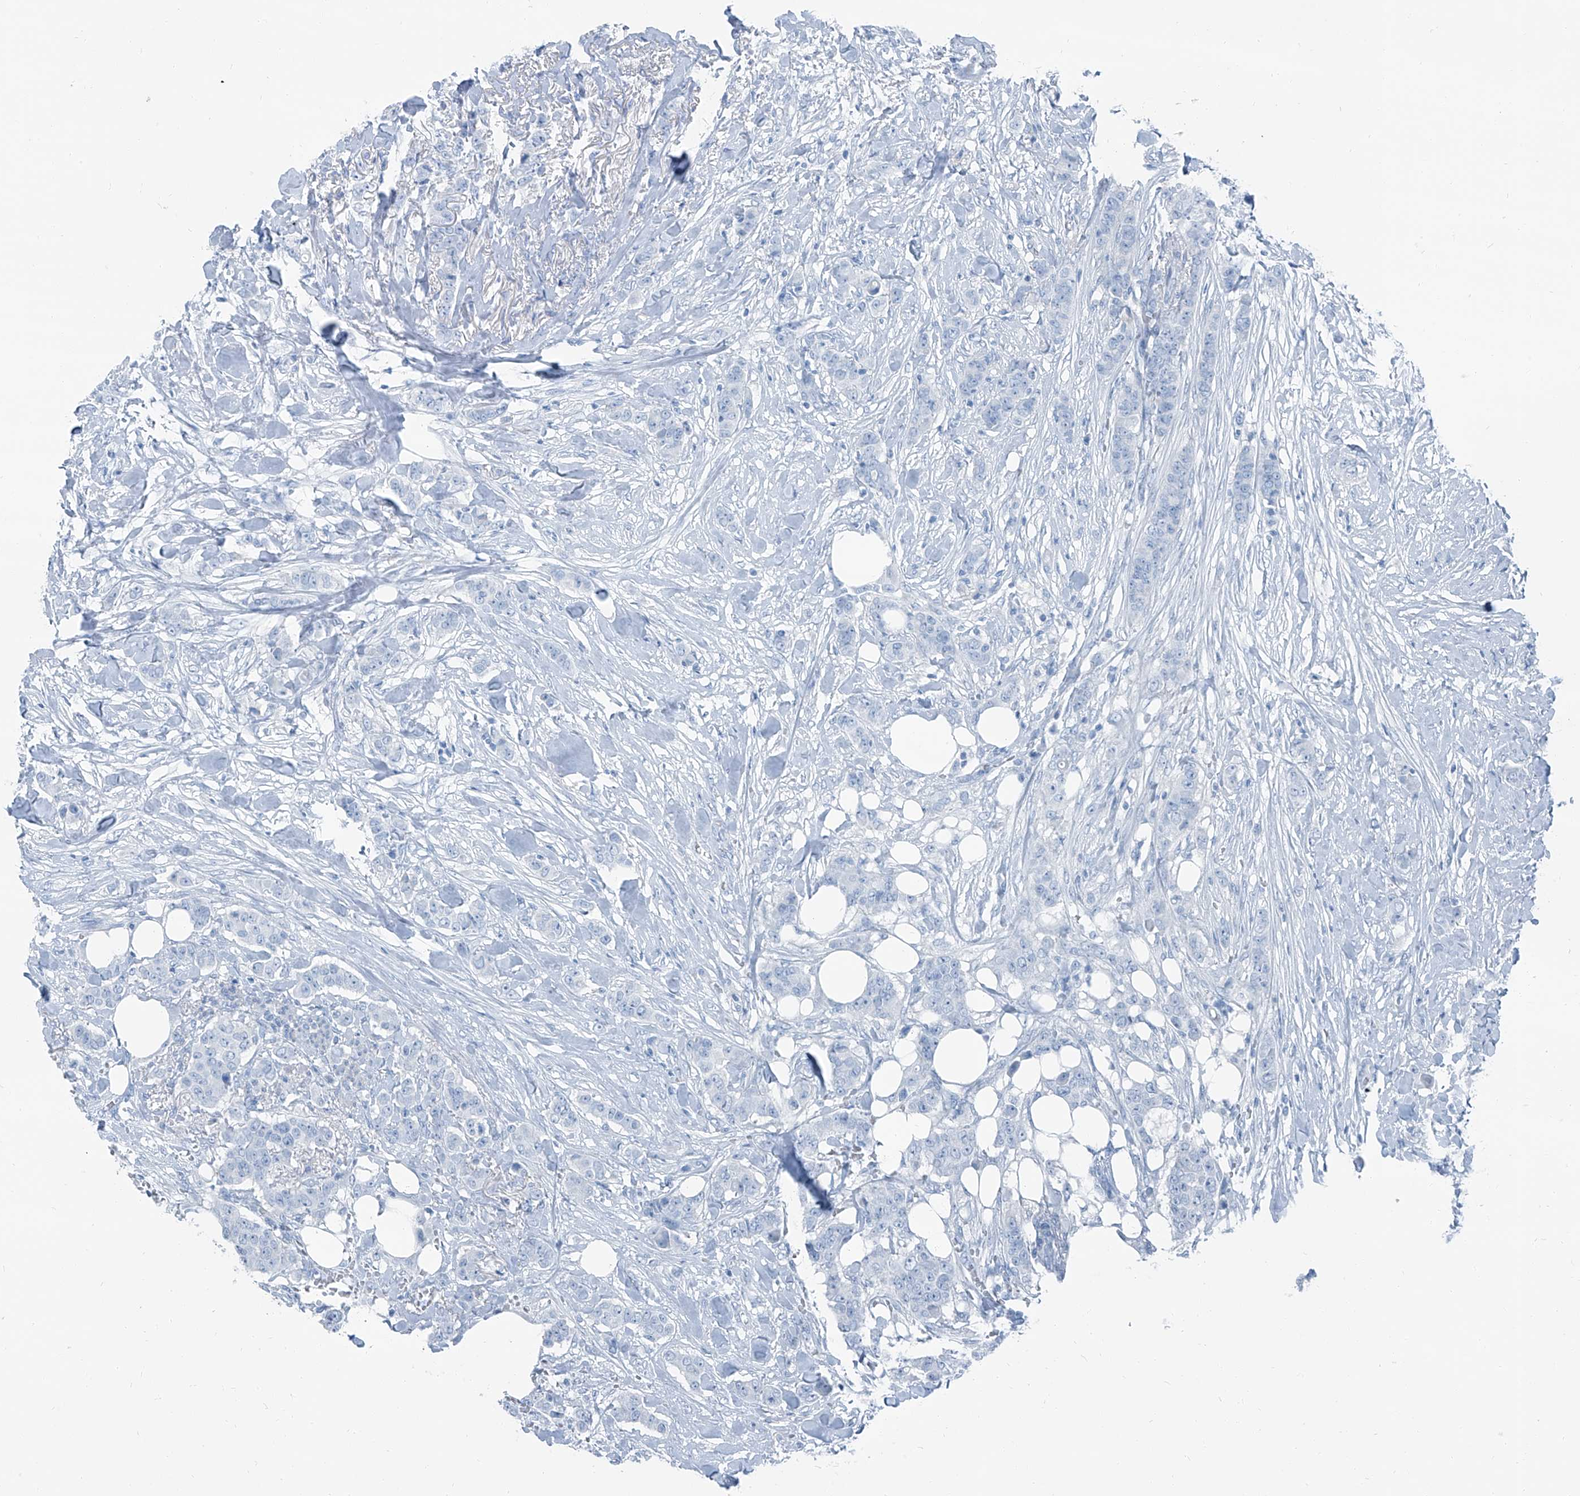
{"staining": {"intensity": "negative", "quantity": "none", "location": "none"}, "tissue": "breast cancer", "cell_type": "Tumor cells", "image_type": "cancer", "snomed": [{"axis": "morphology", "description": "Duct carcinoma"}, {"axis": "topography", "description": "Breast"}], "caption": "High power microscopy histopathology image of an immunohistochemistry photomicrograph of breast cancer, revealing no significant expression in tumor cells.", "gene": "RGN", "patient": {"sex": "female", "age": 40}}